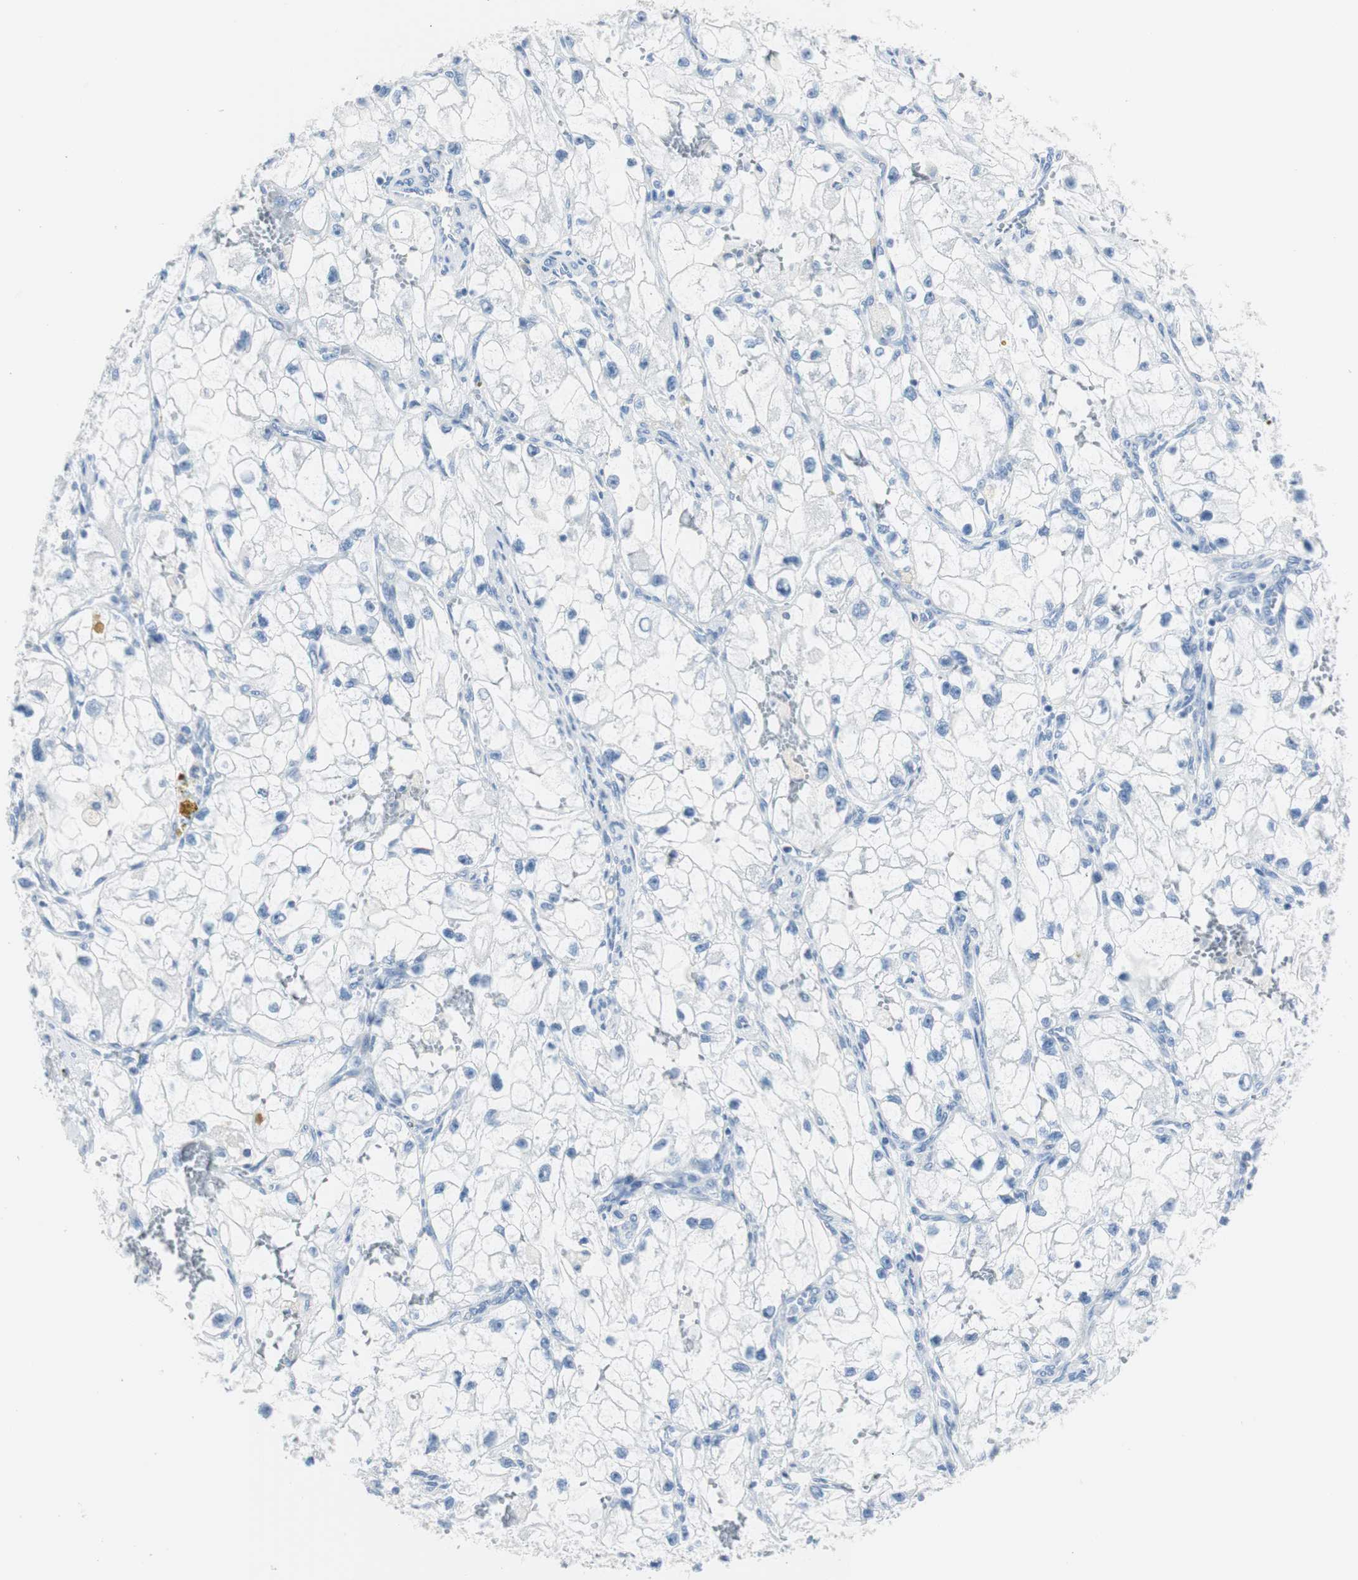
{"staining": {"intensity": "negative", "quantity": "none", "location": "none"}, "tissue": "renal cancer", "cell_type": "Tumor cells", "image_type": "cancer", "snomed": [{"axis": "morphology", "description": "Adenocarcinoma, NOS"}, {"axis": "topography", "description": "Kidney"}], "caption": "Renal cancer stained for a protein using immunohistochemistry exhibits no positivity tumor cells.", "gene": "S100A7", "patient": {"sex": "female", "age": 70}}